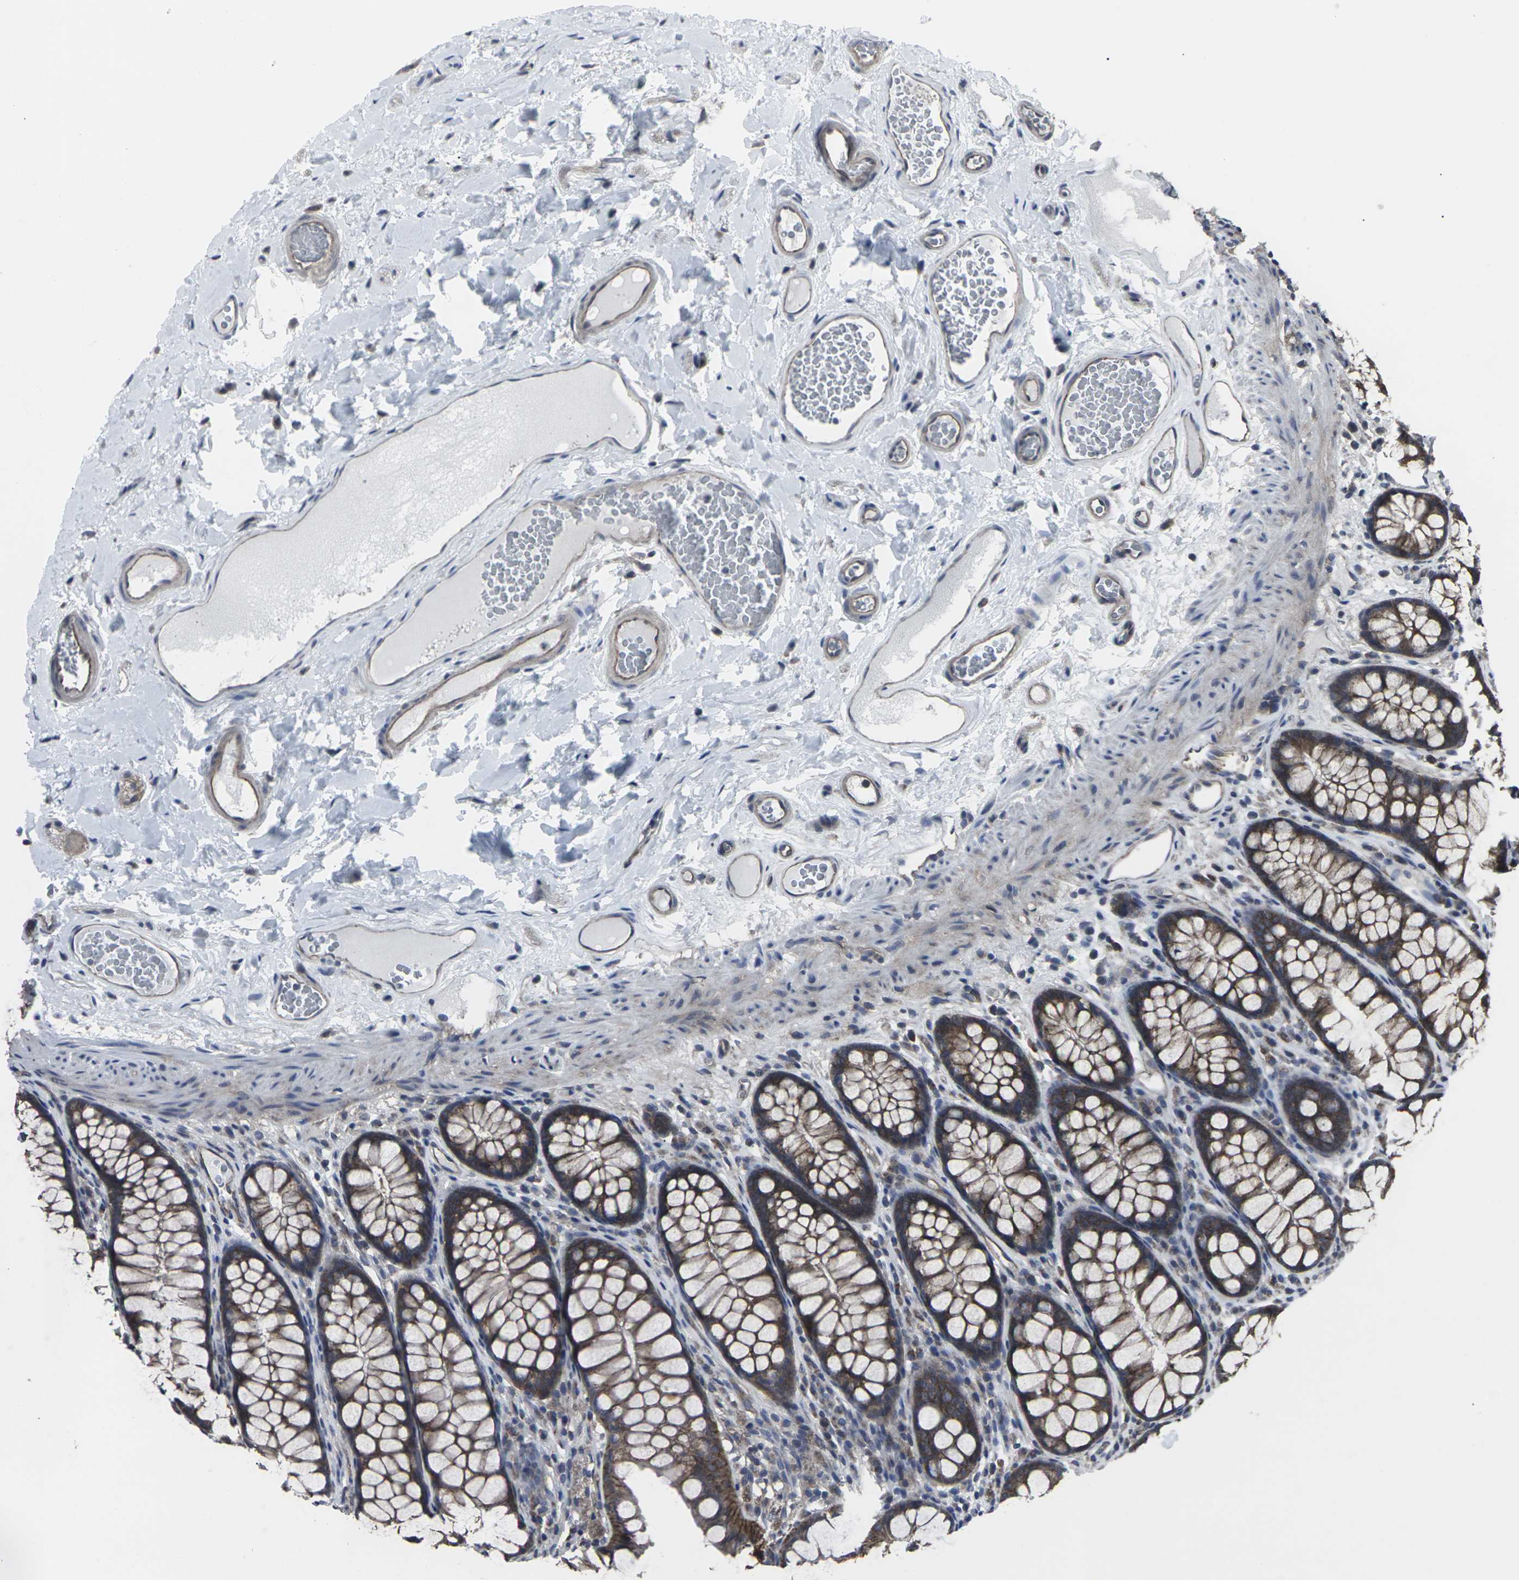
{"staining": {"intensity": "moderate", "quantity": ">75%", "location": "cytoplasmic/membranous"}, "tissue": "colon", "cell_type": "Endothelial cells", "image_type": "normal", "snomed": [{"axis": "morphology", "description": "Normal tissue, NOS"}, {"axis": "topography", "description": "Colon"}], "caption": "Immunohistochemistry (DAB (3,3'-diaminobenzidine)) staining of unremarkable colon displays moderate cytoplasmic/membranous protein positivity in approximately >75% of endothelial cells. Nuclei are stained in blue.", "gene": "MAPKAPK2", "patient": {"sex": "female", "age": 55}}